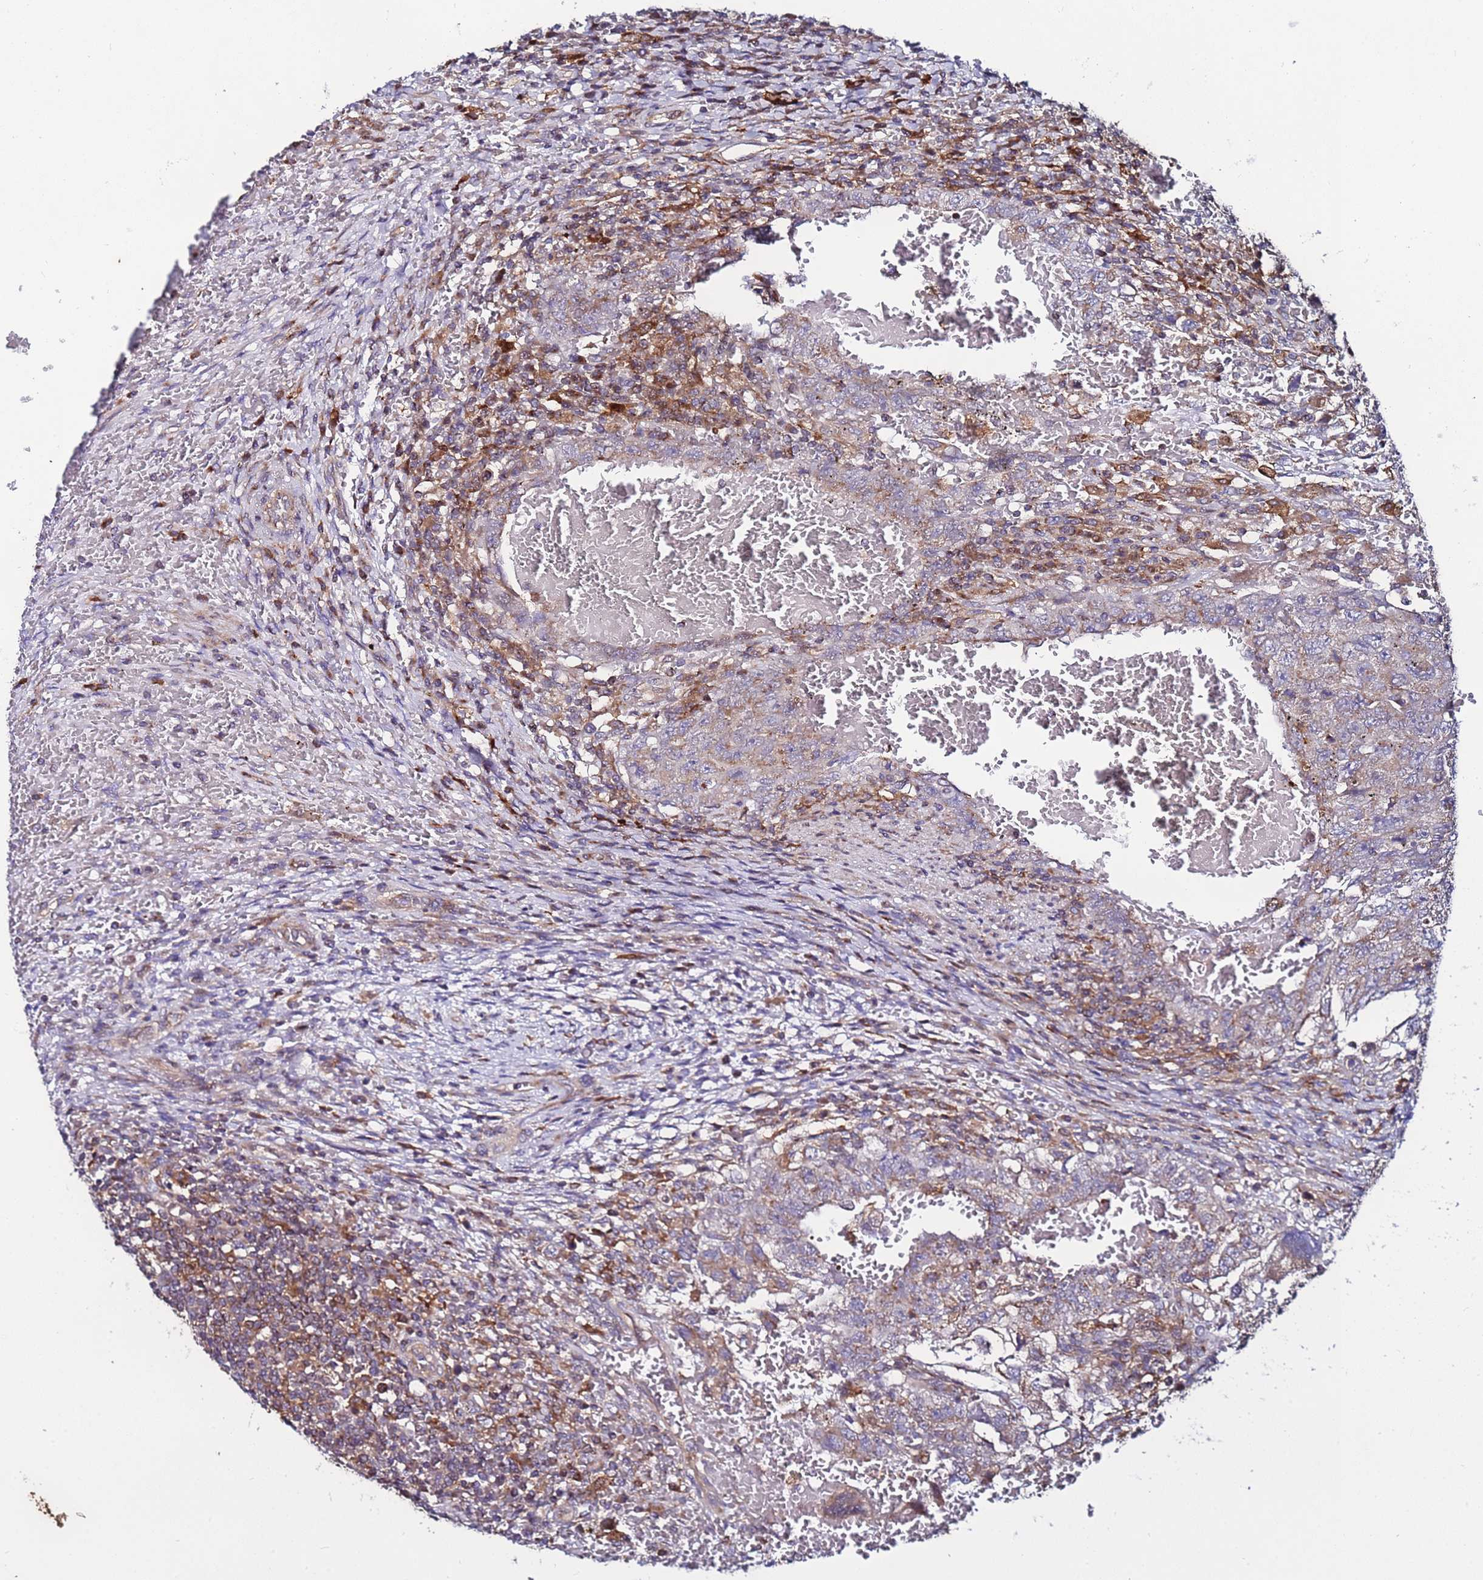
{"staining": {"intensity": "weak", "quantity": "25%-75%", "location": "cytoplasmic/membranous"}, "tissue": "testis cancer", "cell_type": "Tumor cells", "image_type": "cancer", "snomed": [{"axis": "morphology", "description": "Carcinoma, Embryonal, NOS"}, {"axis": "topography", "description": "Testis"}], "caption": "A low amount of weak cytoplasmic/membranous positivity is seen in approximately 25%-75% of tumor cells in testis cancer tissue. (Brightfield microscopy of DAB IHC at high magnification).", "gene": "TMEM176B", "patient": {"sex": "male", "age": 26}}